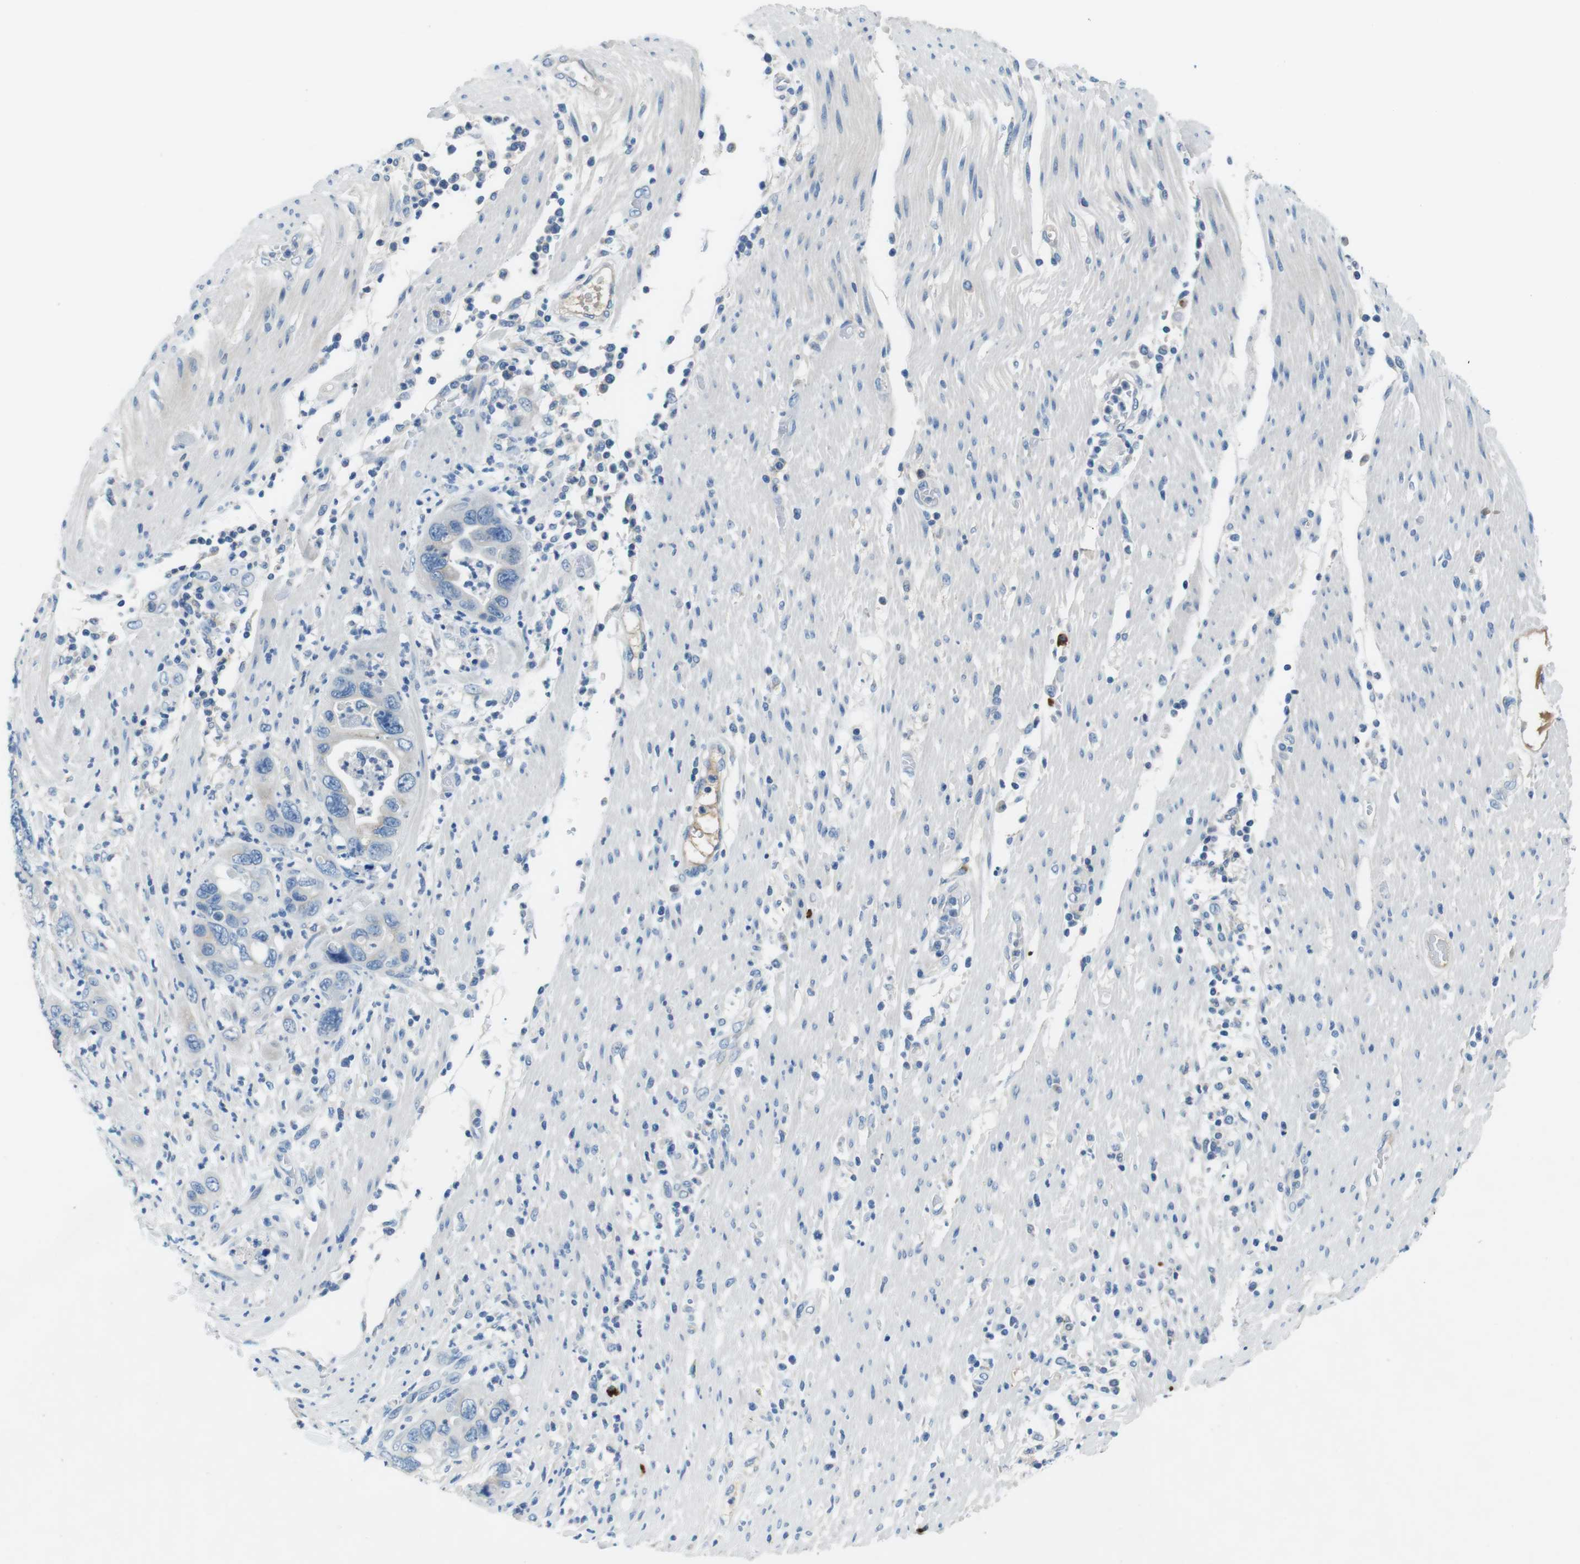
{"staining": {"intensity": "negative", "quantity": "none", "location": "none"}, "tissue": "pancreatic cancer", "cell_type": "Tumor cells", "image_type": "cancer", "snomed": [{"axis": "morphology", "description": "Adenocarcinoma, NOS"}, {"axis": "topography", "description": "Pancreas"}], "caption": "Adenocarcinoma (pancreatic) was stained to show a protein in brown. There is no significant positivity in tumor cells.", "gene": "SLC35A3", "patient": {"sex": "female", "age": 71}}